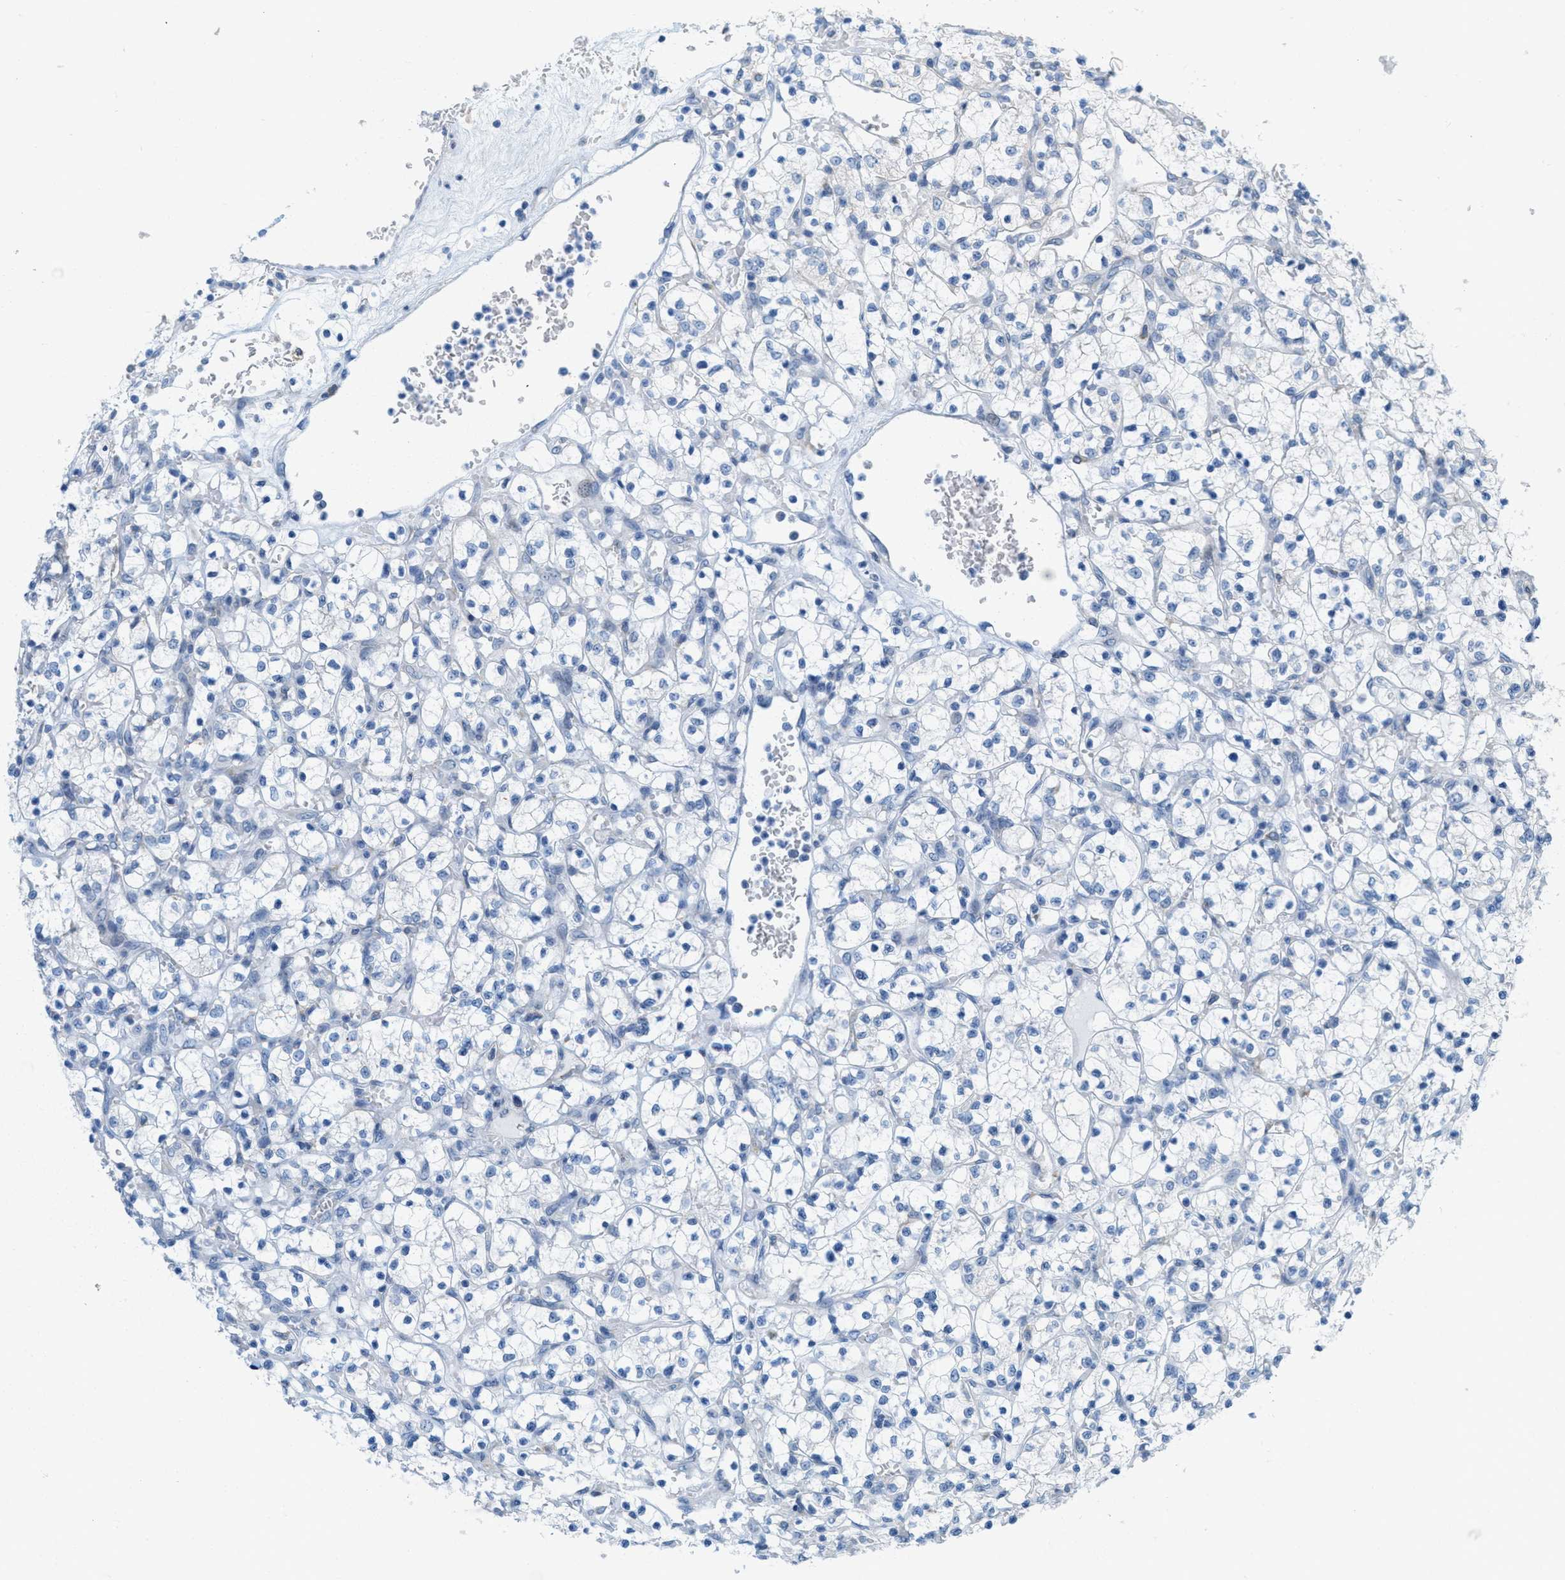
{"staining": {"intensity": "negative", "quantity": "none", "location": "none"}, "tissue": "renal cancer", "cell_type": "Tumor cells", "image_type": "cancer", "snomed": [{"axis": "morphology", "description": "Adenocarcinoma, NOS"}, {"axis": "topography", "description": "Kidney"}], "caption": "Tumor cells are negative for brown protein staining in renal cancer.", "gene": "TEX264", "patient": {"sex": "female", "age": 69}}